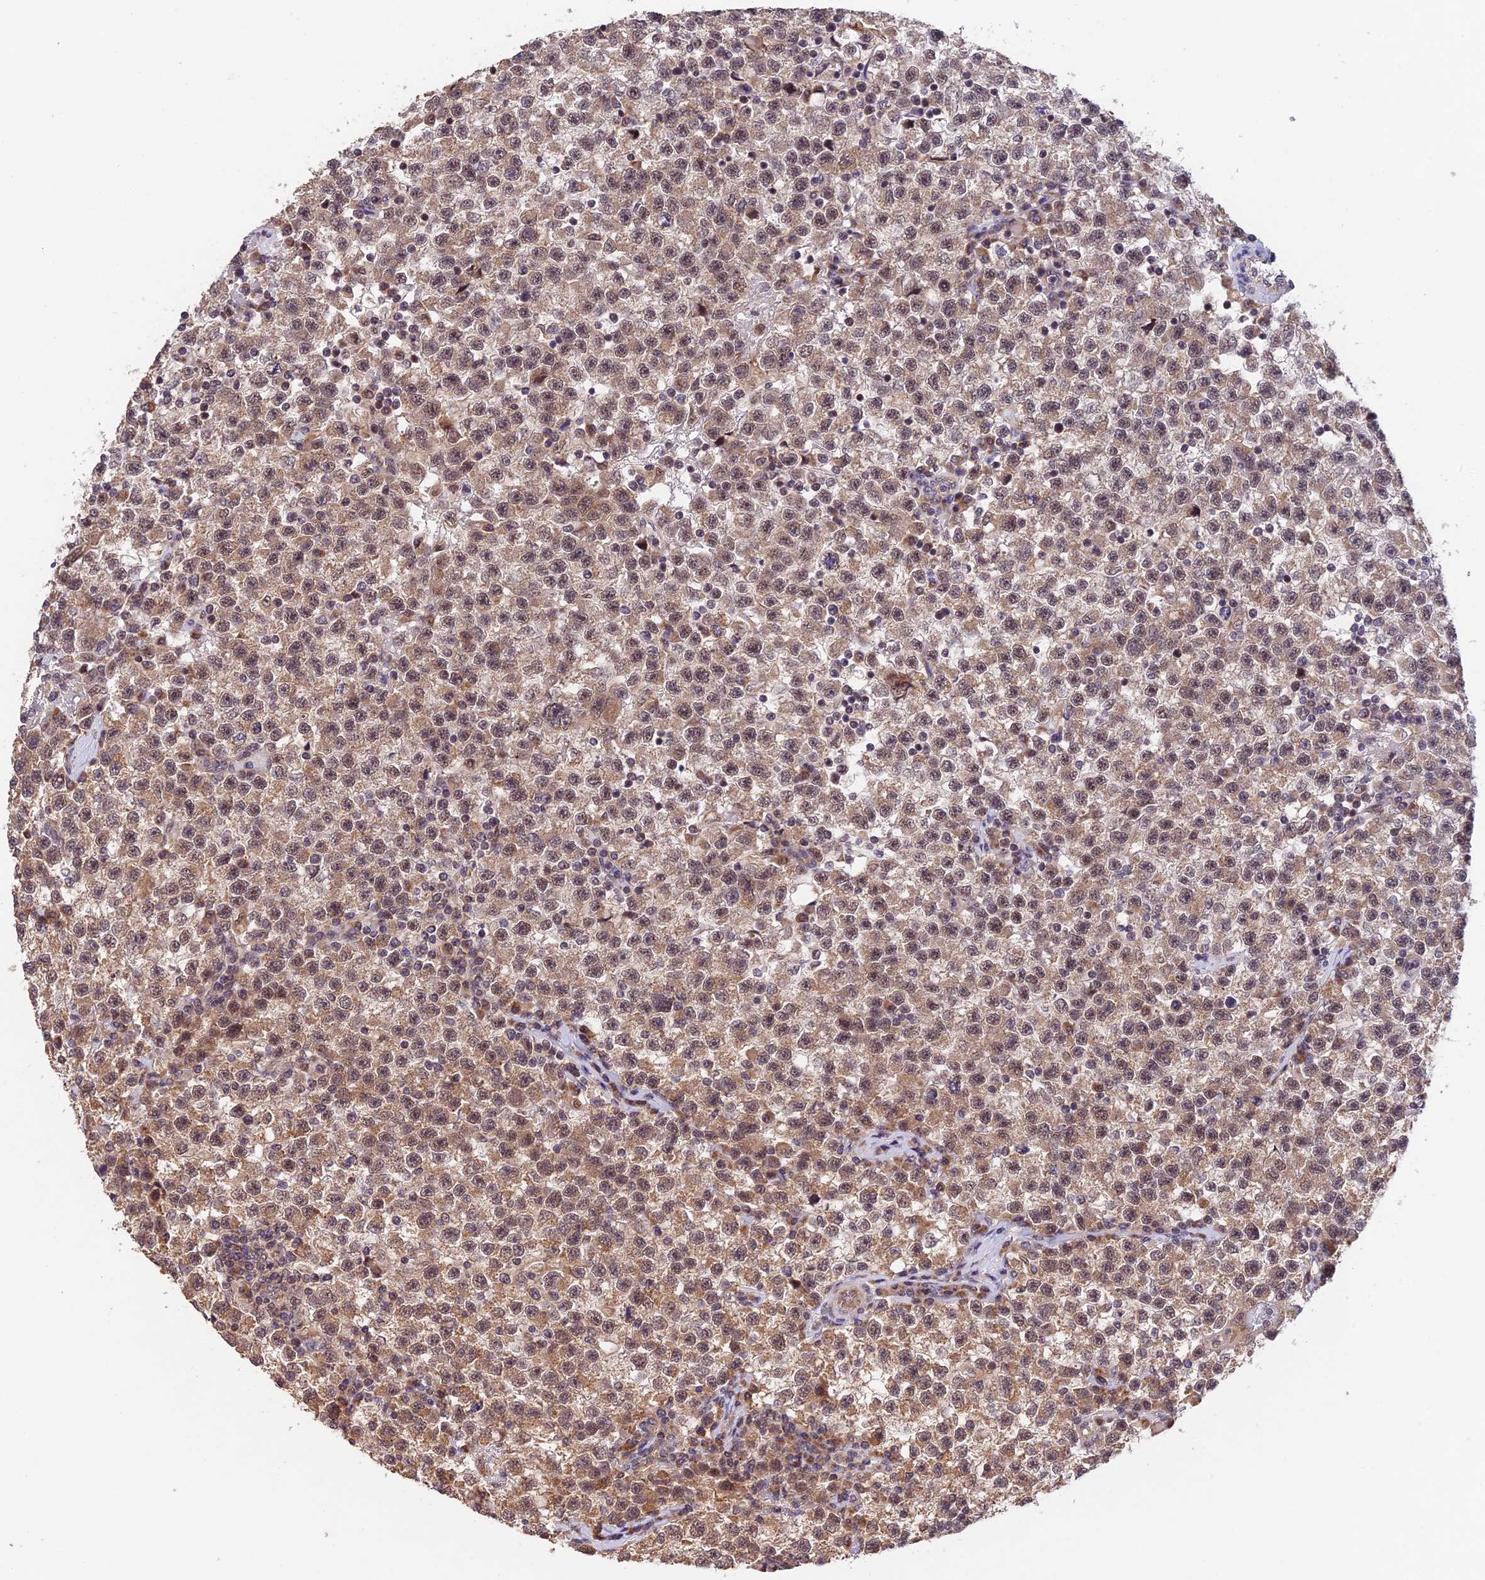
{"staining": {"intensity": "moderate", "quantity": "25%-75%", "location": "cytoplasmic/membranous,nuclear"}, "tissue": "testis cancer", "cell_type": "Tumor cells", "image_type": "cancer", "snomed": [{"axis": "morphology", "description": "Seminoma, NOS"}, {"axis": "topography", "description": "Testis"}], "caption": "Immunohistochemistry of human testis cancer shows medium levels of moderate cytoplasmic/membranous and nuclear staining in approximately 25%-75% of tumor cells.", "gene": "MNS1", "patient": {"sex": "male", "age": 22}}